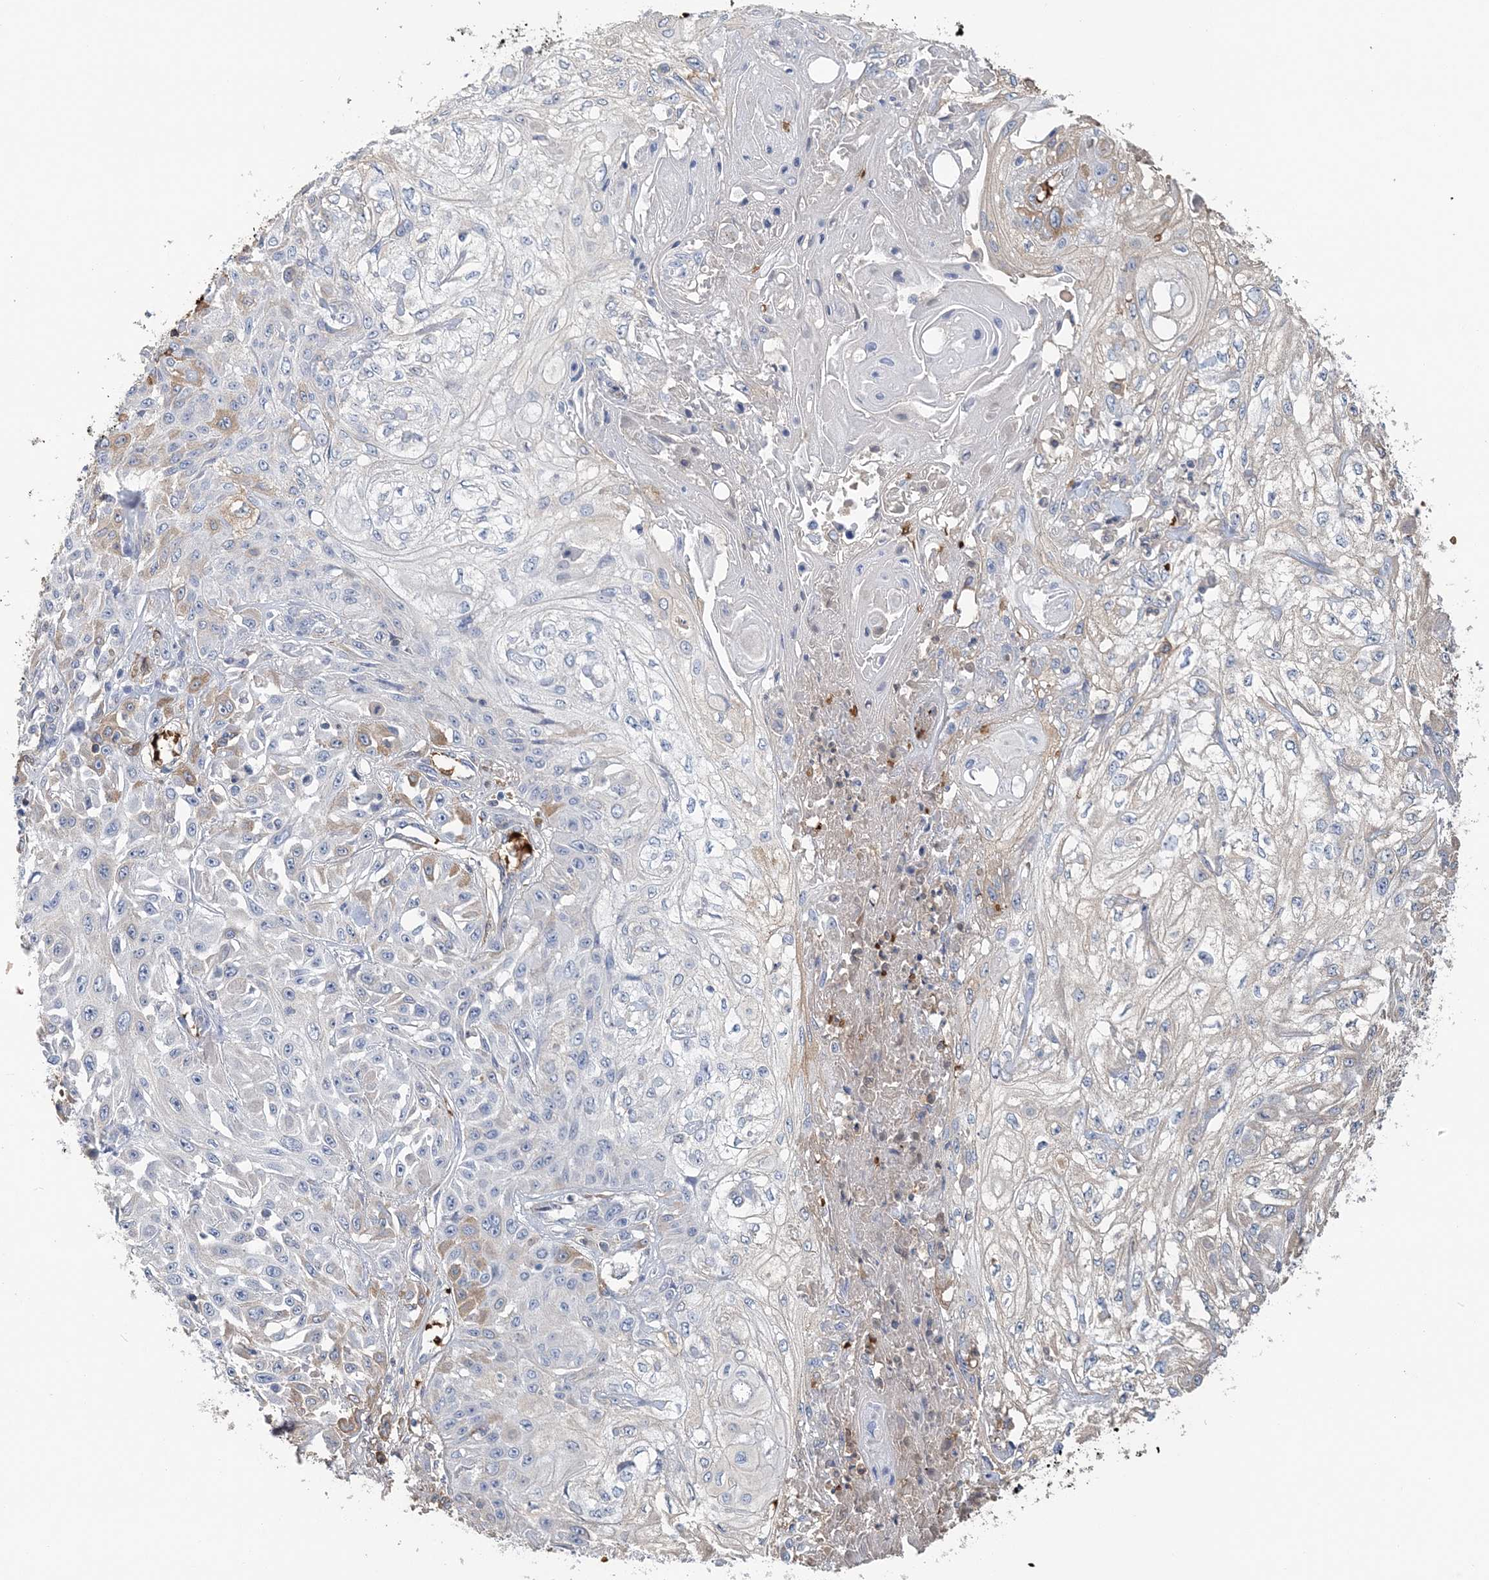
{"staining": {"intensity": "negative", "quantity": "none", "location": "none"}, "tissue": "skin cancer", "cell_type": "Tumor cells", "image_type": "cancer", "snomed": [{"axis": "morphology", "description": "Squamous cell carcinoma, NOS"}, {"axis": "morphology", "description": "Squamous cell carcinoma, metastatic, NOS"}, {"axis": "topography", "description": "Skin"}, {"axis": "topography", "description": "Lymph node"}], "caption": "Tumor cells are negative for protein expression in human skin cancer (metastatic squamous cell carcinoma). Nuclei are stained in blue.", "gene": "HBD", "patient": {"sex": "male", "age": 75}}